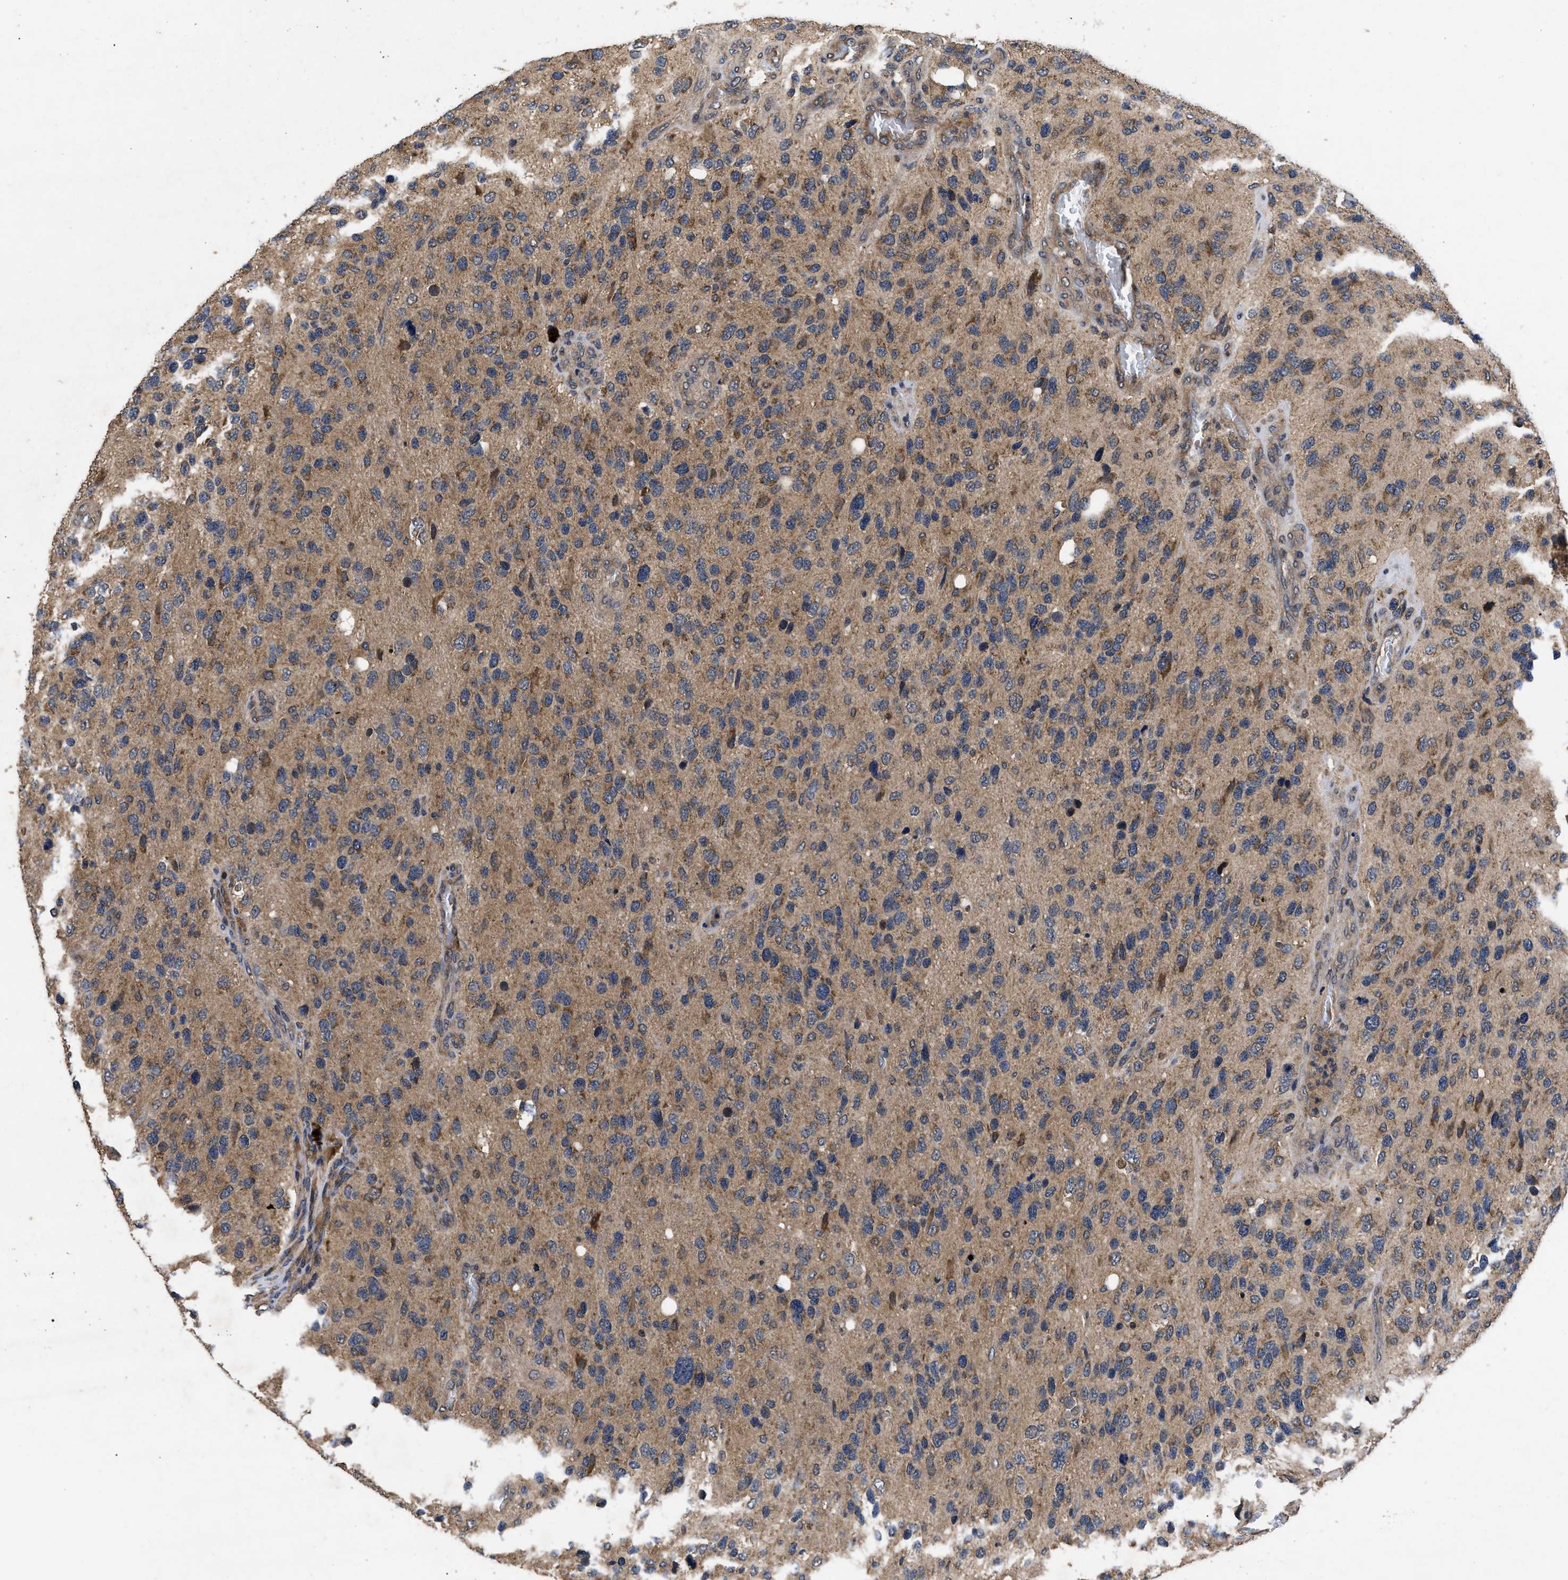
{"staining": {"intensity": "moderate", "quantity": ">75%", "location": "cytoplasmic/membranous"}, "tissue": "glioma", "cell_type": "Tumor cells", "image_type": "cancer", "snomed": [{"axis": "morphology", "description": "Glioma, malignant, High grade"}, {"axis": "topography", "description": "Brain"}], "caption": "Protein staining shows moderate cytoplasmic/membranous expression in approximately >75% of tumor cells in malignant glioma (high-grade). The protein is shown in brown color, while the nuclei are stained blue.", "gene": "LRRC3", "patient": {"sex": "female", "age": 58}}